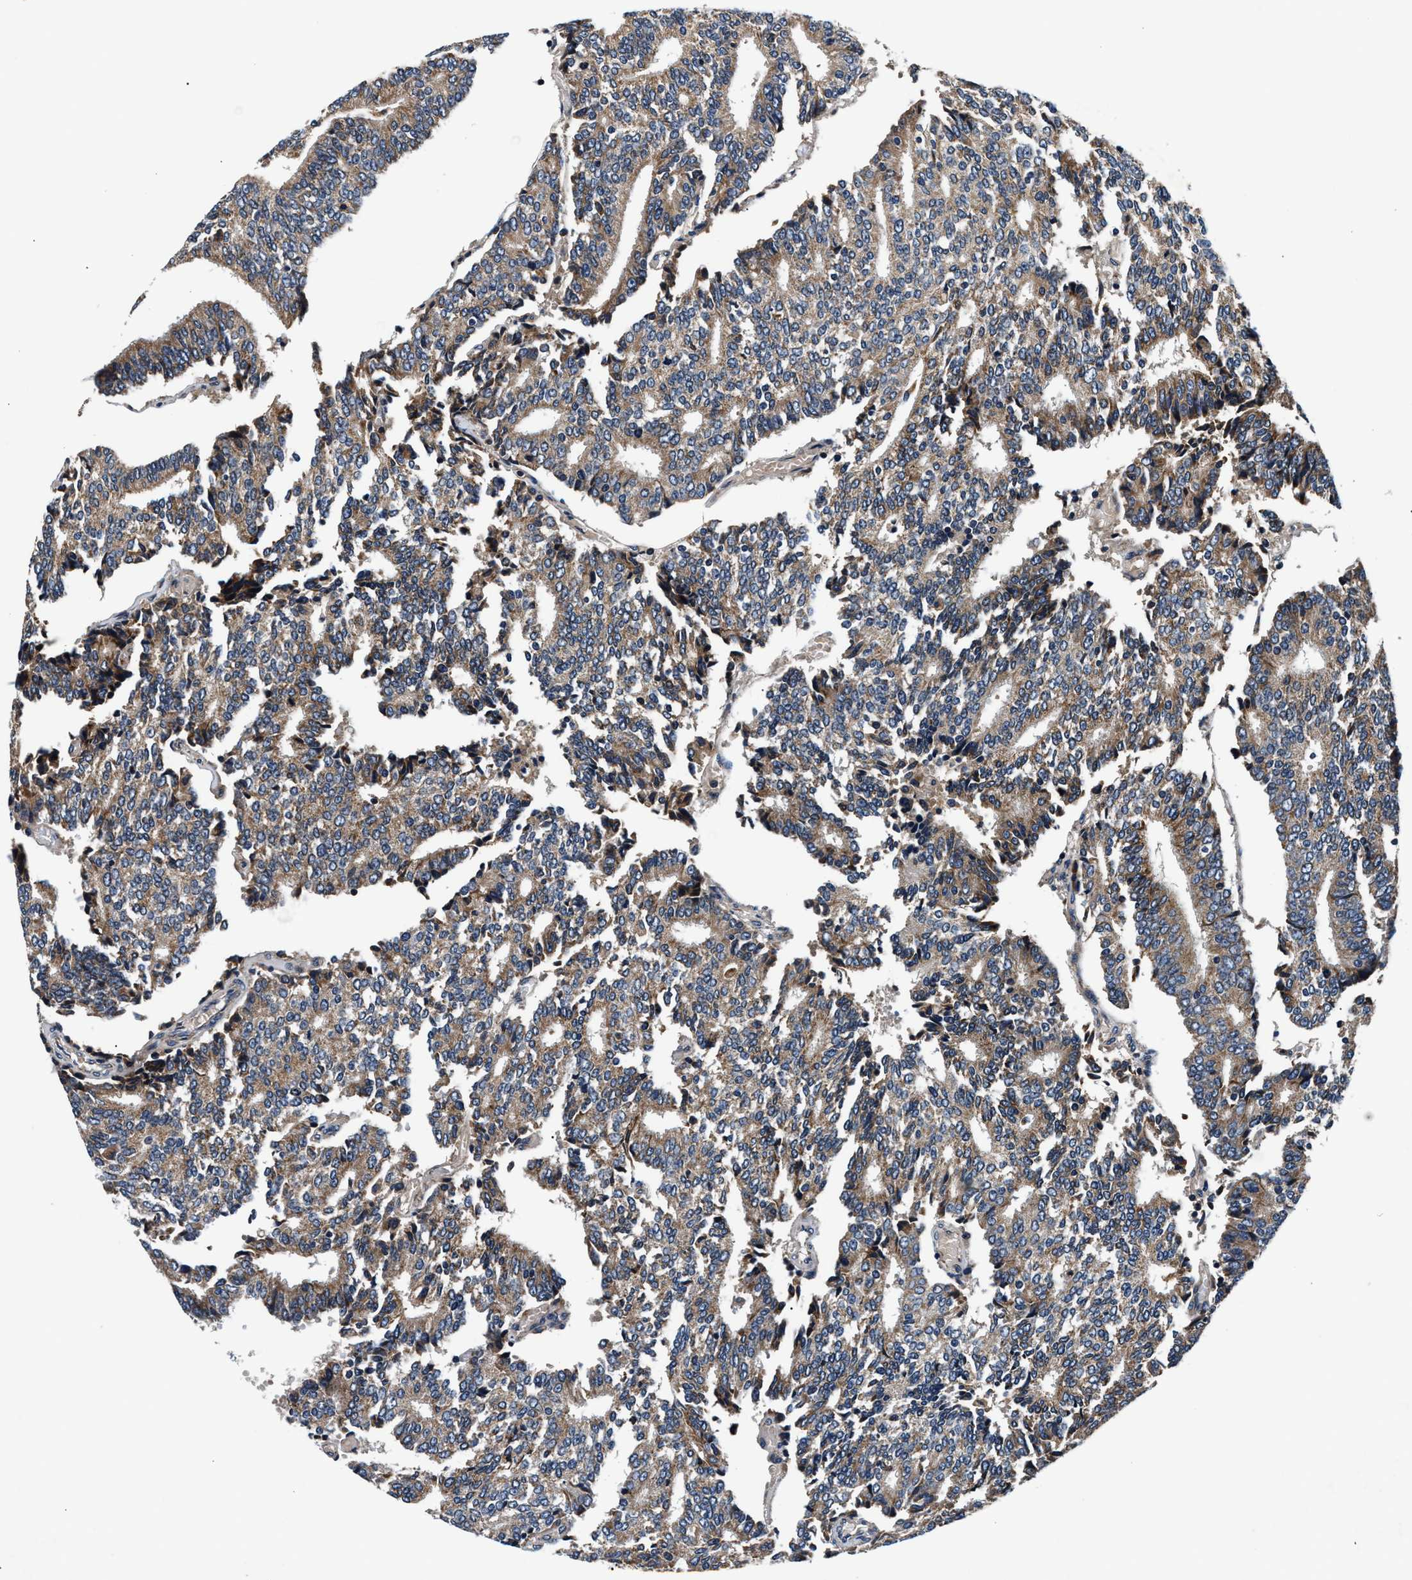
{"staining": {"intensity": "moderate", "quantity": ">75%", "location": "cytoplasmic/membranous"}, "tissue": "prostate cancer", "cell_type": "Tumor cells", "image_type": "cancer", "snomed": [{"axis": "morphology", "description": "Adenocarcinoma, High grade"}, {"axis": "topography", "description": "Prostate"}], "caption": "Protein expression analysis of prostate cancer demonstrates moderate cytoplasmic/membranous staining in approximately >75% of tumor cells.", "gene": "IMMT", "patient": {"sex": "male", "age": 55}}